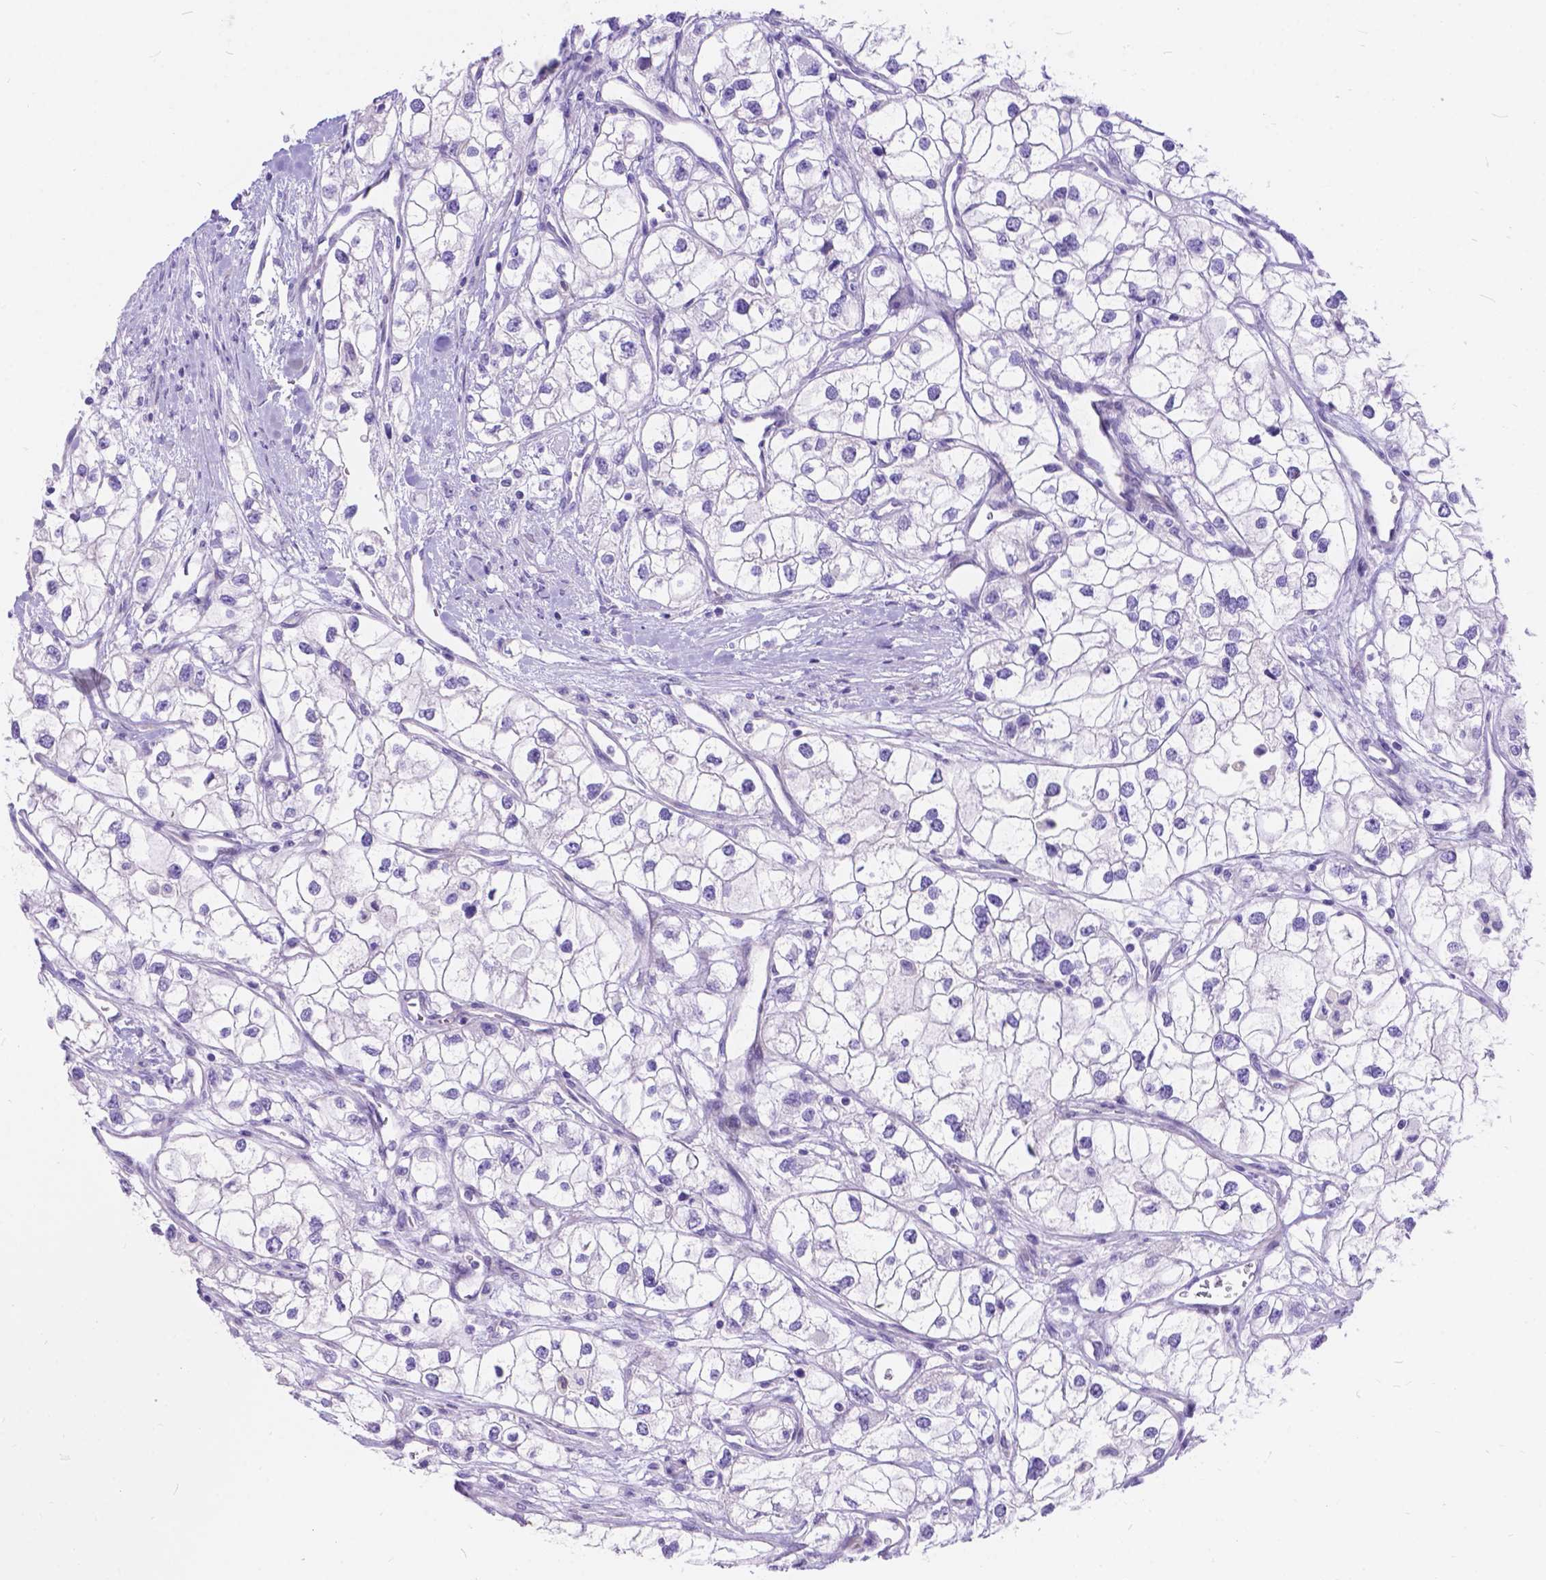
{"staining": {"intensity": "negative", "quantity": "none", "location": "none"}, "tissue": "renal cancer", "cell_type": "Tumor cells", "image_type": "cancer", "snomed": [{"axis": "morphology", "description": "Adenocarcinoma, NOS"}, {"axis": "topography", "description": "Kidney"}], "caption": "High magnification brightfield microscopy of adenocarcinoma (renal) stained with DAB (3,3'-diaminobenzidine) (brown) and counterstained with hematoxylin (blue): tumor cells show no significant staining.", "gene": "KLHL10", "patient": {"sex": "male", "age": 59}}